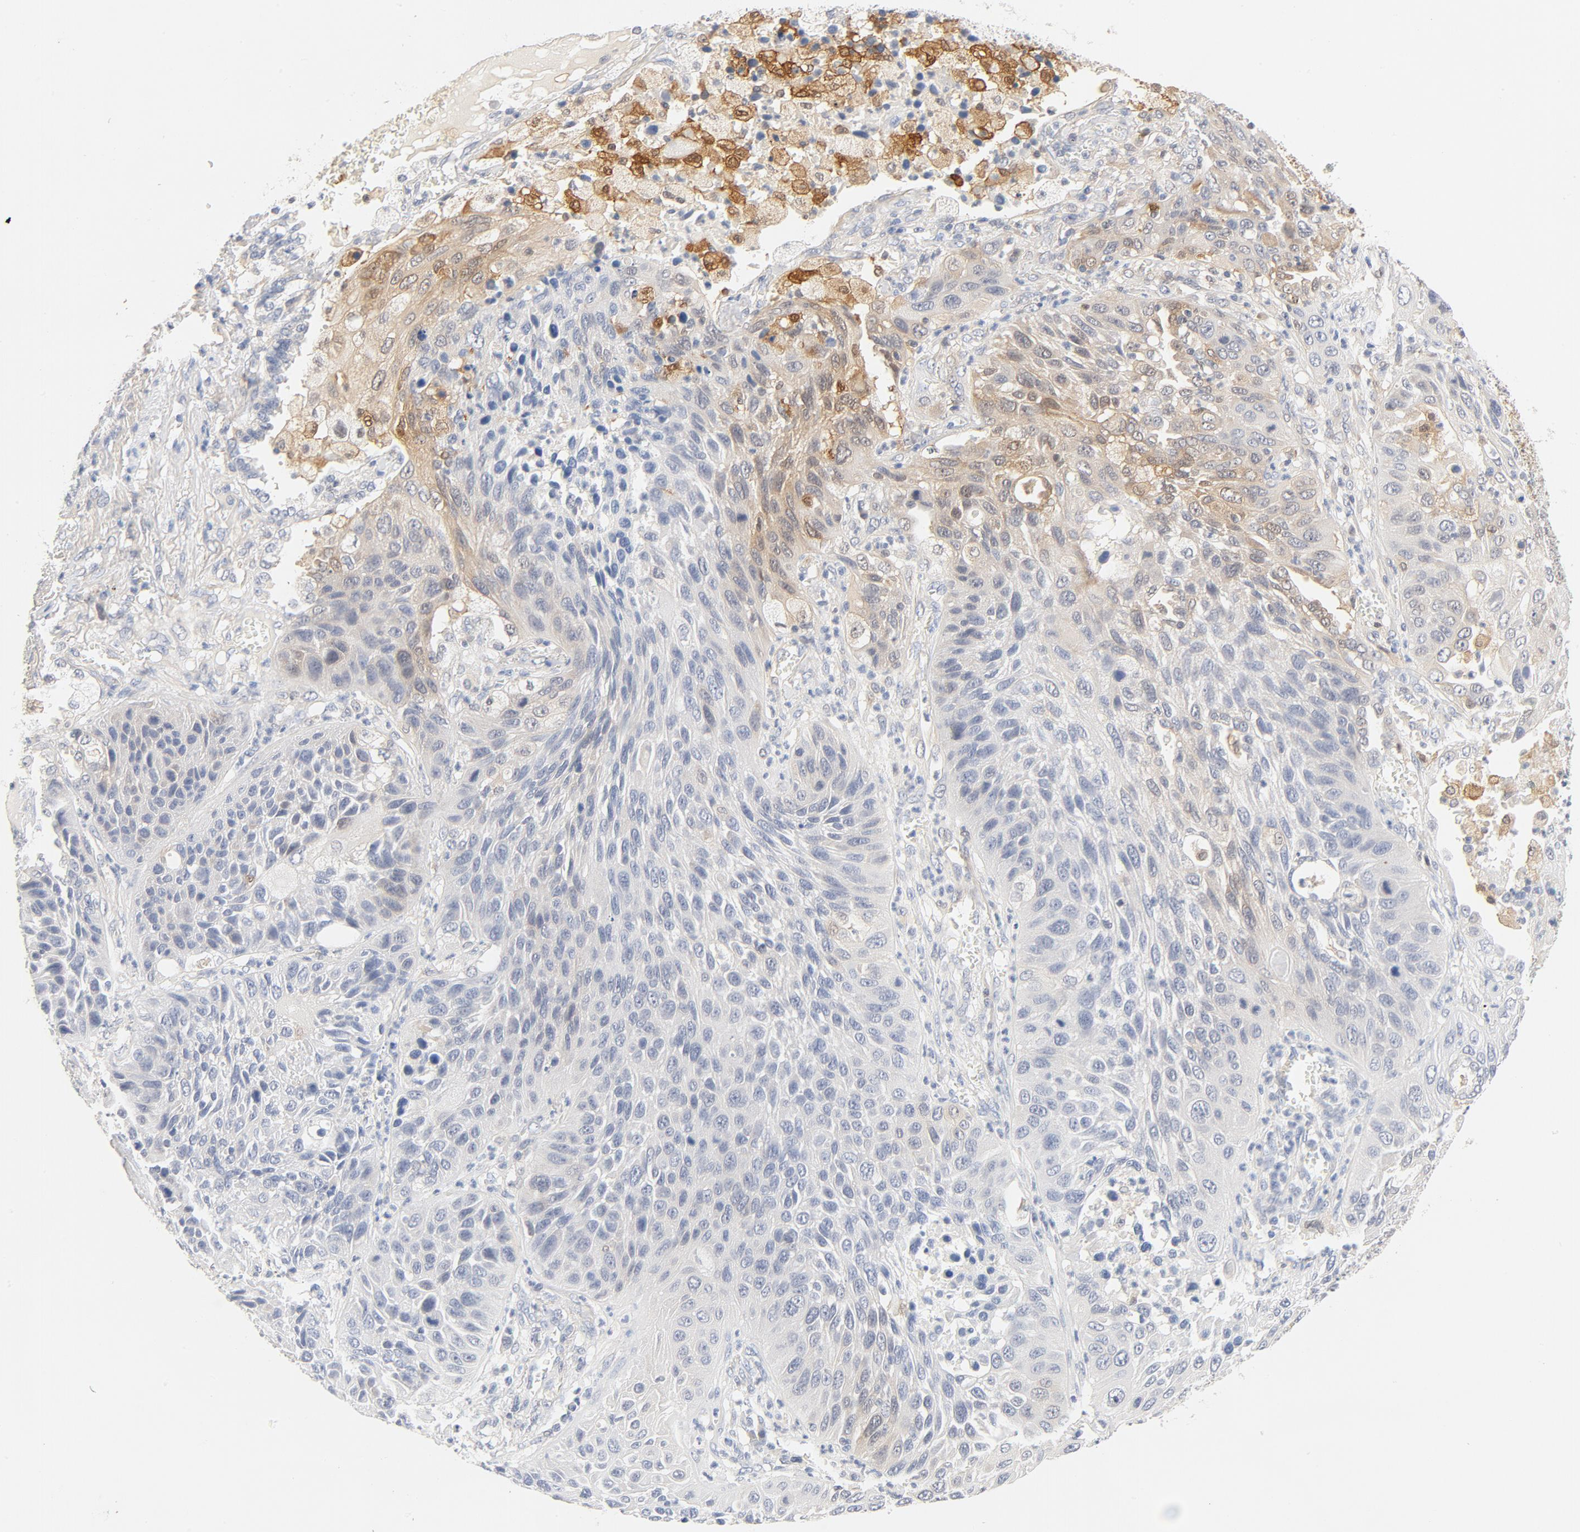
{"staining": {"intensity": "weak", "quantity": "<25%", "location": "cytoplasmic/membranous"}, "tissue": "lung cancer", "cell_type": "Tumor cells", "image_type": "cancer", "snomed": [{"axis": "morphology", "description": "Squamous cell carcinoma, NOS"}, {"axis": "topography", "description": "Lung"}], "caption": "Human lung squamous cell carcinoma stained for a protein using immunohistochemistry (IHC) exhibits no expression in tumor cells.", "gene": "STAT1", "patient": {"sex": "female", "age": 76}}